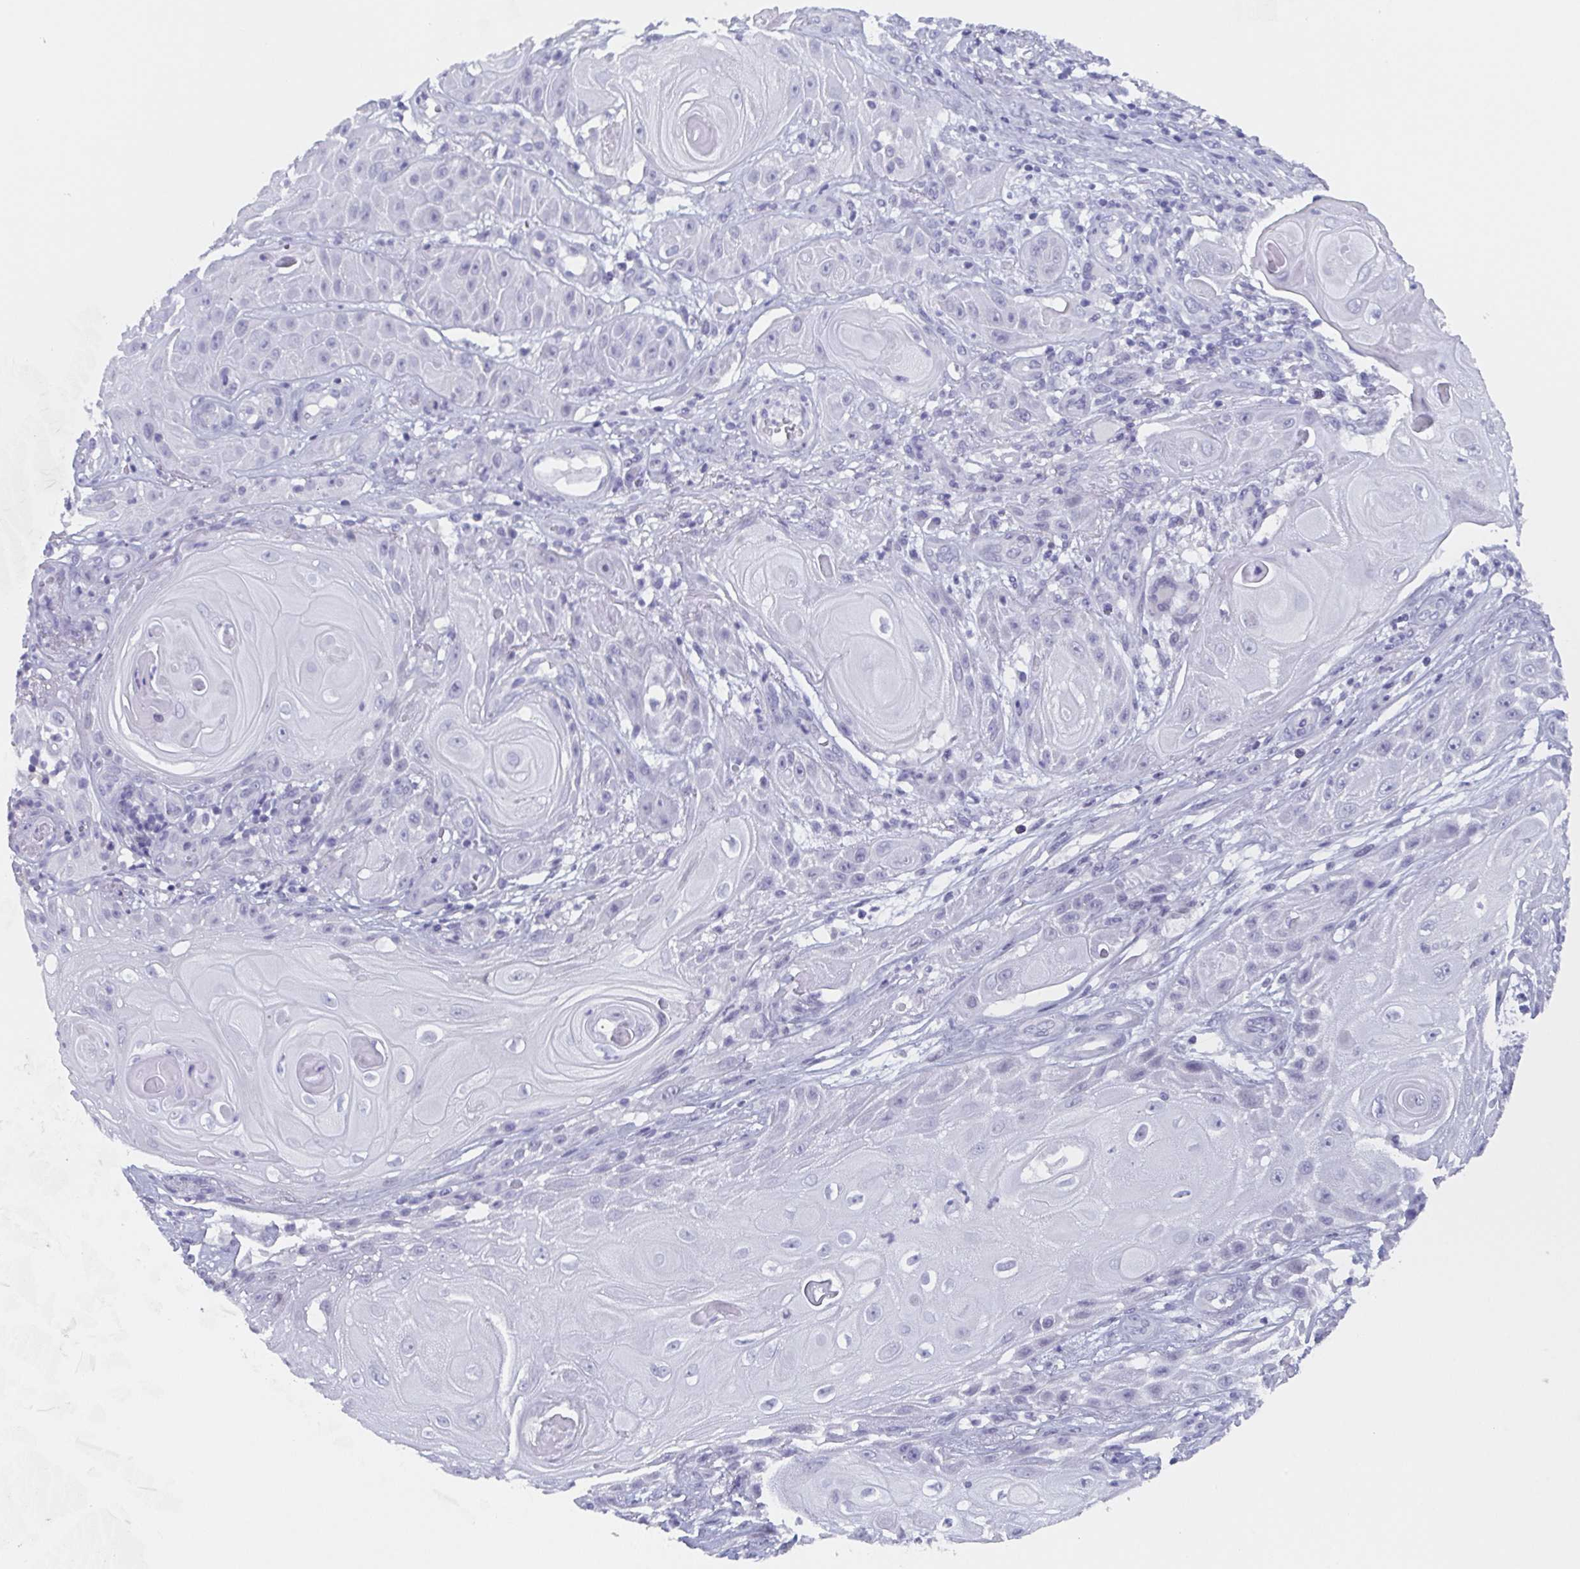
{"staining": {"intensity": "negative", "quantity": "none", "location": "none"}, "tissue": "skin cancer", "cell_type": "Tumor cells", "image_type": "cancer", "snomed": [{"axis": "morphology", "description": "Squamous cell carcinoma, NOS"}, {"axis": "topography", "description": "Skin"}], "caption": "Tumor cells show no significant protein staining in skin cancer (squamous cell carcinoma).", "gene": "DYDC2", "patient": {"sex": "male", "age": 62}}